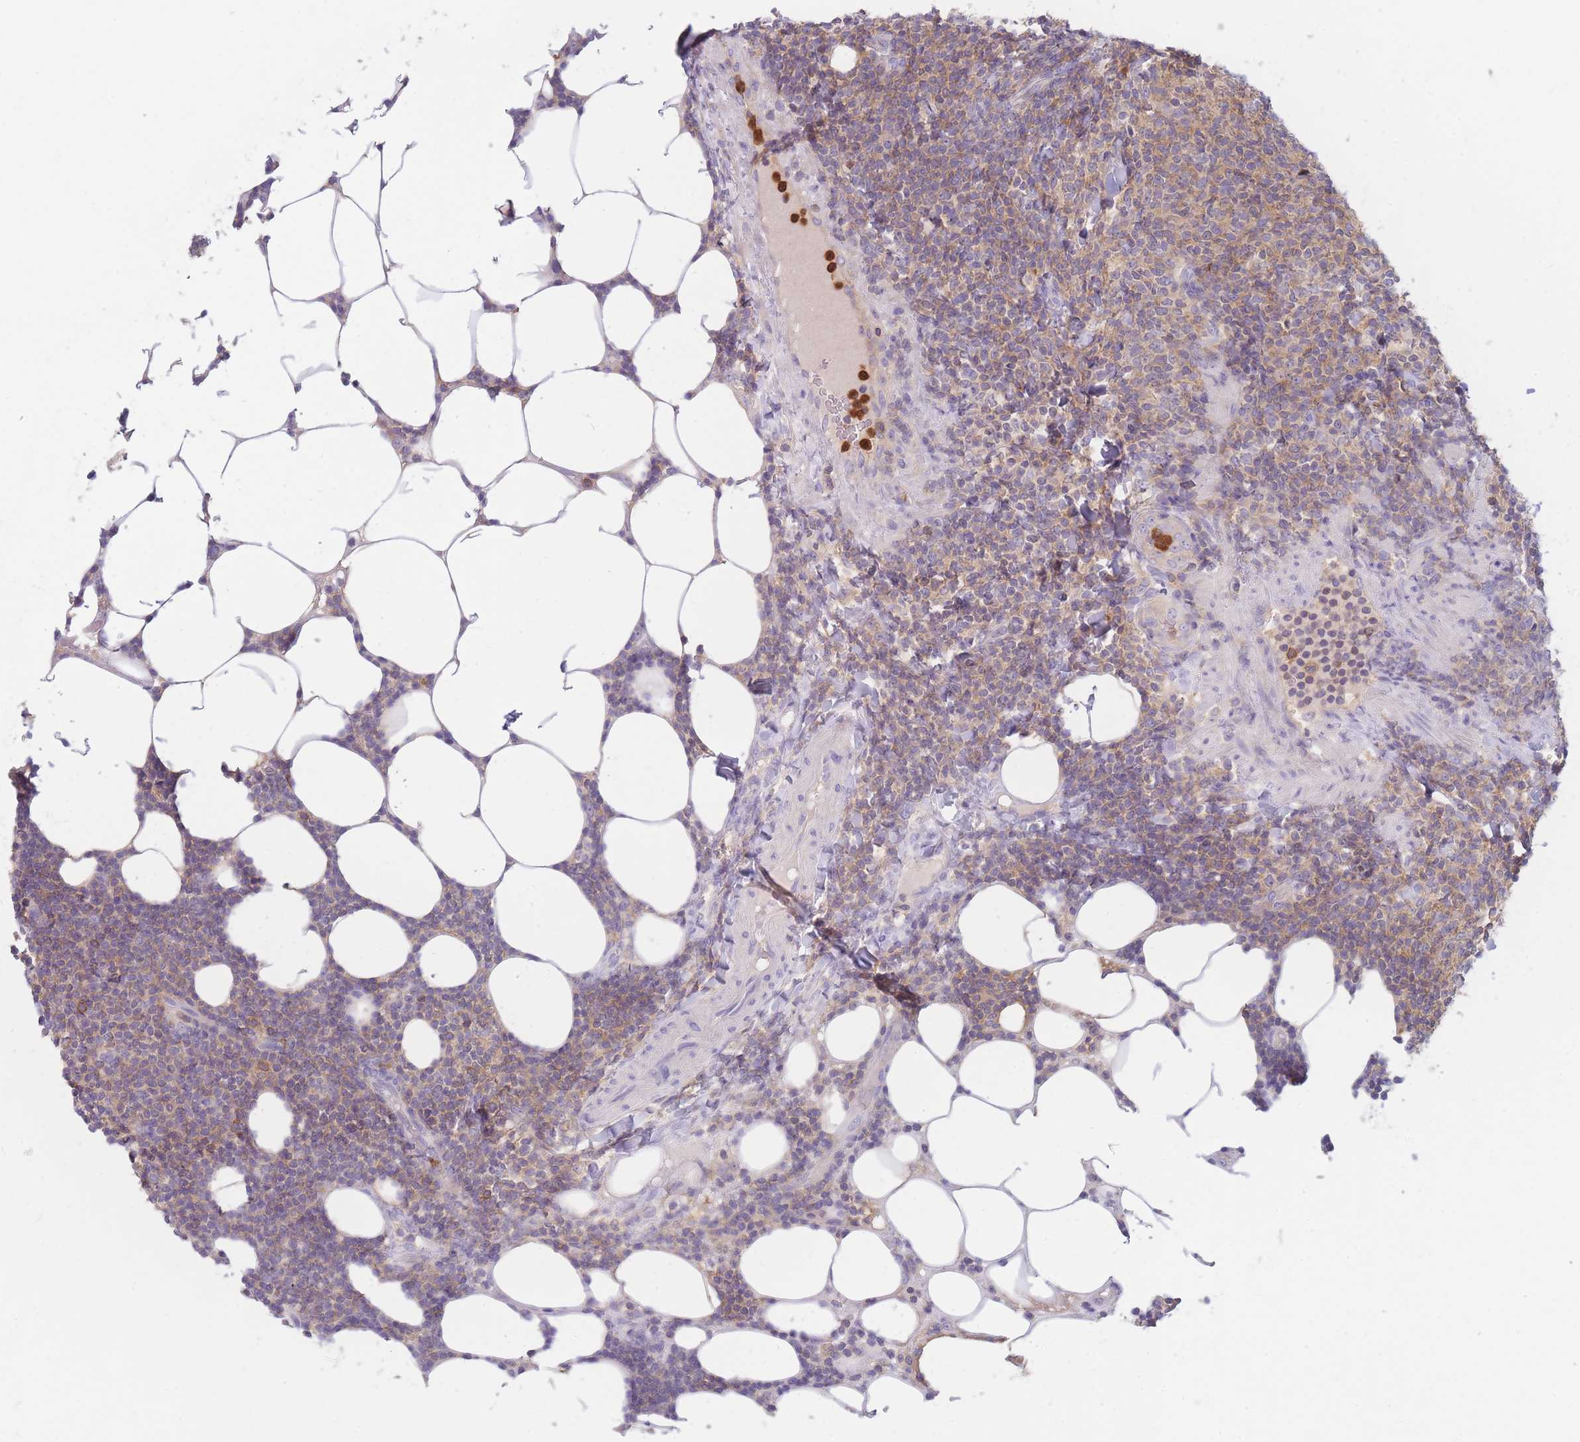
{"staining": {"intensity": "weak", "quantity": "25%-75%", "location": "cytoplasmic/membranous"}, "tissue": "lymphoma", "cell_type": "Tumor cells", "image_type": "cancer", "snomed": [{"axis": "morphology", "description": "Malignant lymphoma, non-Hodgkin's type, Low grade"}, {"axis": "topography", "description": "Lymph node"}], "caption": "IHC photomicrograph of lymphoma stained for a protein (brown), which displays low levels of weak cytoplasmic/membranous positivity in approximately 25%-75% of tumor cells.", "gene": "ST3GAL4", "patient": {"sex": "male", "age": 66}}